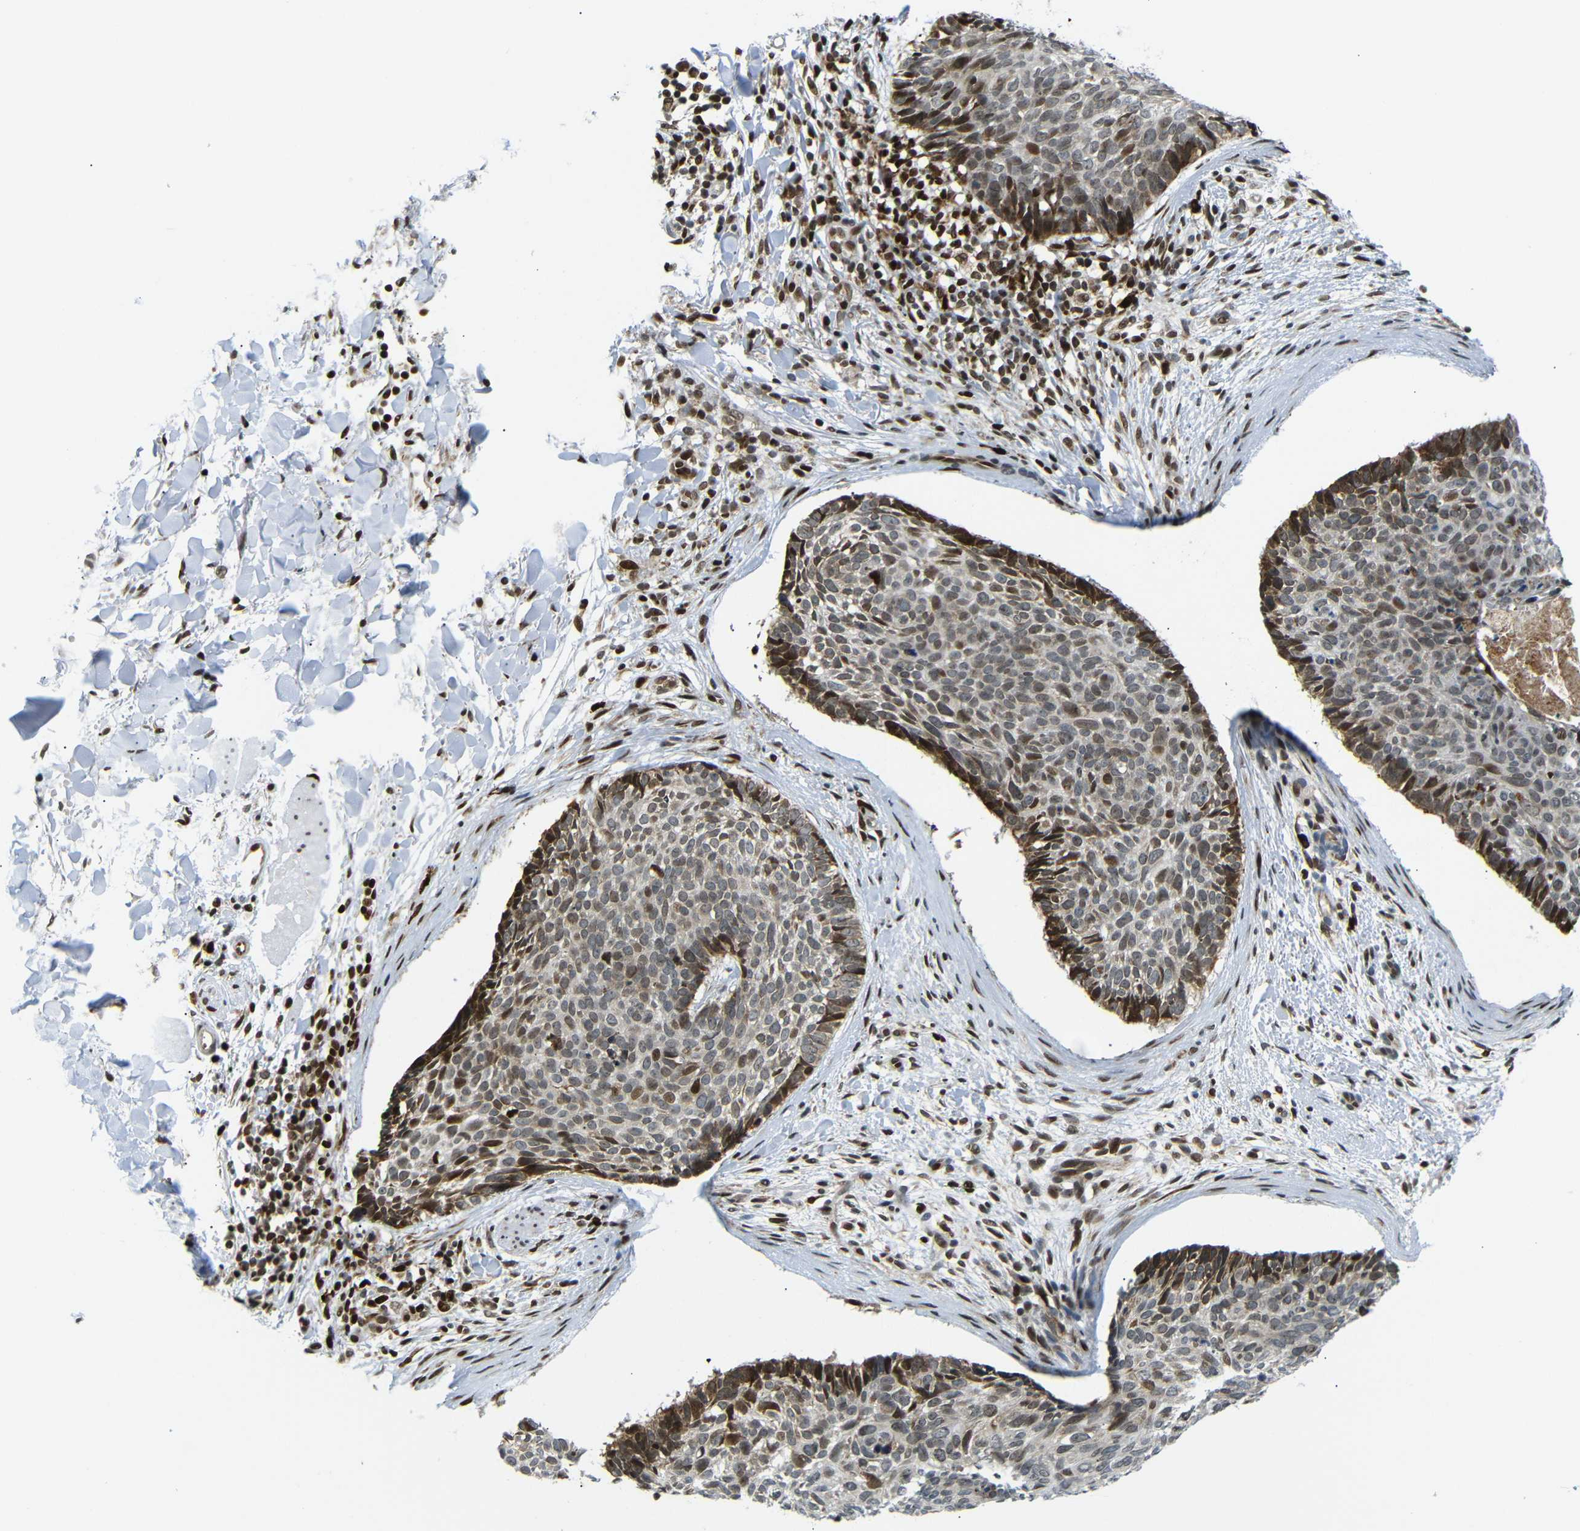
{"staining": {"intensity": "moderate", "quantity": "25%-75%", "location": "nuclear"}, "tissue": "skin cancer", "cell_type": "Tumor cells", "image_type": "cancer", "snomed": [{"axis": "morphology", "description": "Normal tissue, NOS"}, {"axis": "morphology", "description": "Basal cell carcinoma"}, {"axis": "topography", "description": "Skin"}], "caption": "Basal cell carcinoma (skin) was stained to show a protein in brown. There is medium levels of moderate nuclear expression in about 25%-75% of tumor cells. (DAB (3,3'-diaminobenzidine) IHC with brightfield microscopy, high magnification).", "gene": "SPCS2", "patient": {"sex": "female", "age": 56}}